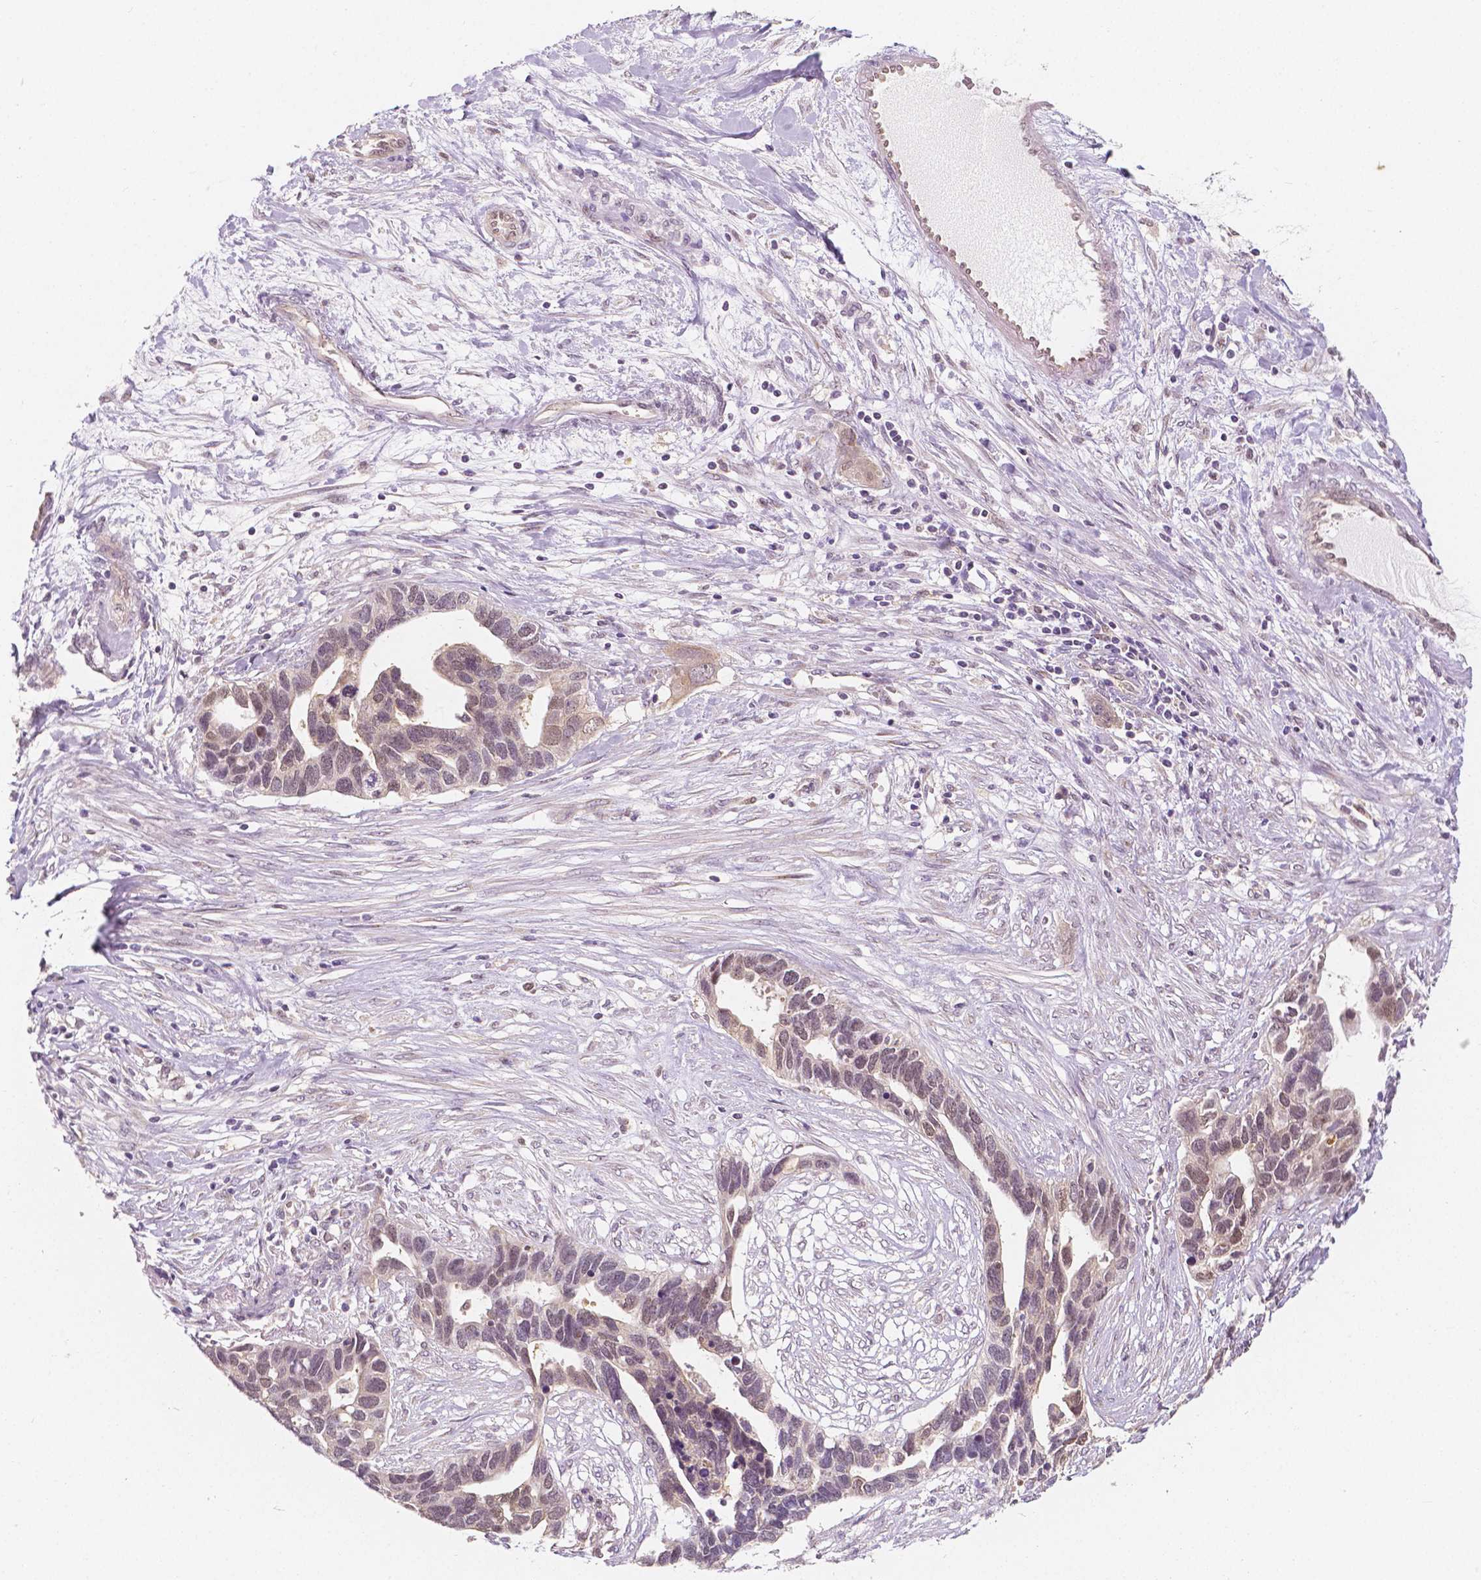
{"staining": {"intensity": "weak", "quantity": ">75%", "location": "nuclear"}, "tissue": "ovarian cancer", "cell_type": "Tumor cells", "image_type": "cancer", "snomed": [{"axis": "morphology", "description": "Cystadenocarcinoma, serous, NOS"}, {"axis": "topography", "description": "Ovary"}], "caption": "This photomicrograph reveals ovarian cancer (serous cystadenocarcinoma) stained with immunohistochemistry to label a protein in brown. The nuclear of tumor cells show weak positivity for the protein. Nuclei are counter-stained blue.", "gene": "NAPRT", "patient": {"sex": "female", "age": 54}}